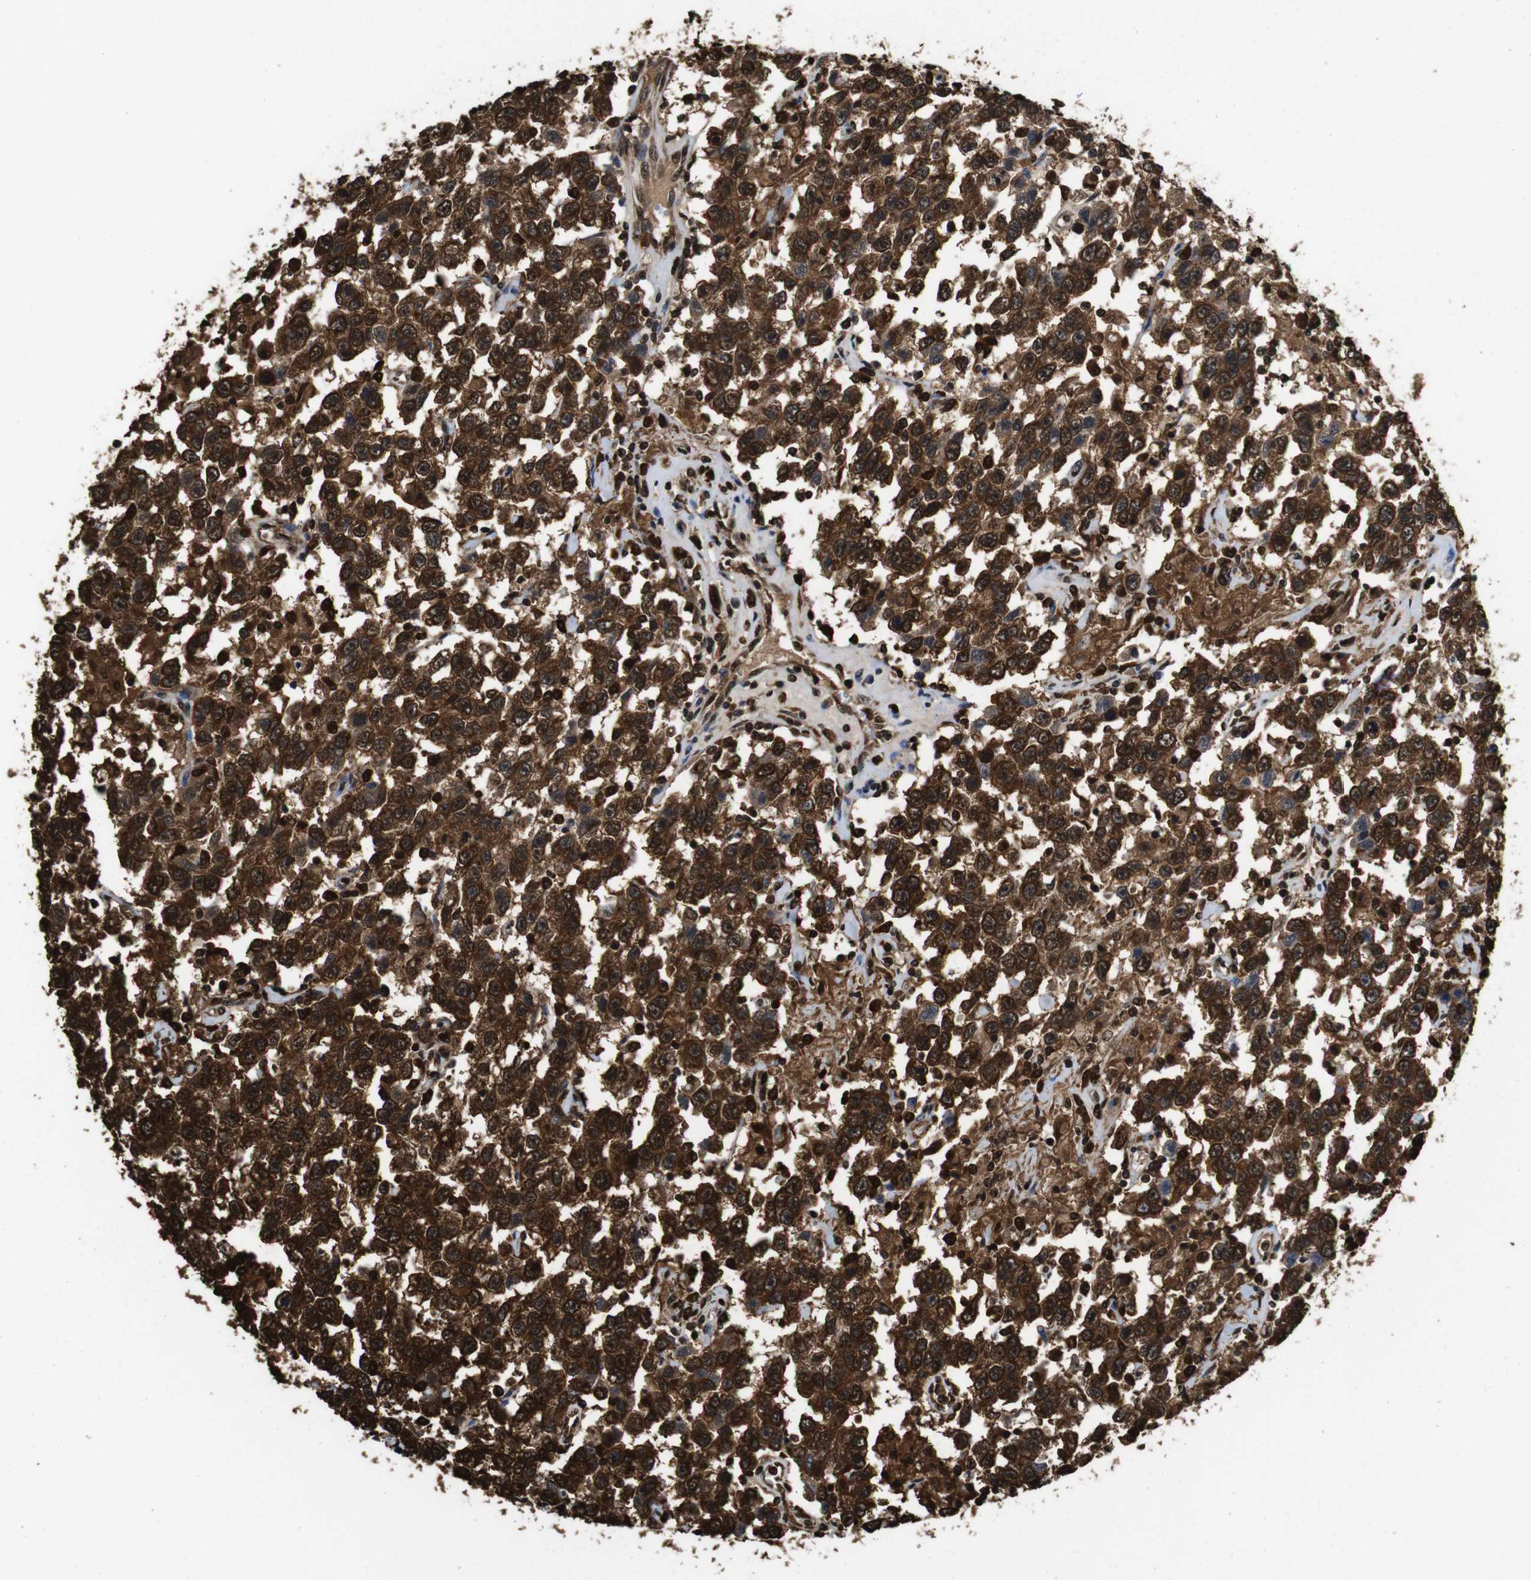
{"staining": {"intensity": "strong", "quantity": ">75%", "location": "cytoplasmic/membranous,nuclear"}, "tissue": "testis cancer", "cell_type": "Tumor cells", "image_type": "cancer", "snomed": [{"axis": "morphology", "description": "Seminoma, NOS"}, {"axis": "topography", "description": "Testis"}], "caption": "This is a histology image of IHC staining of testis seminoma, which shows strong expression in the cytoplasmic/membranous and nuclear of tumor cells.", "gene": "VCP", "patient": {"sex": "male", "age": 41}}